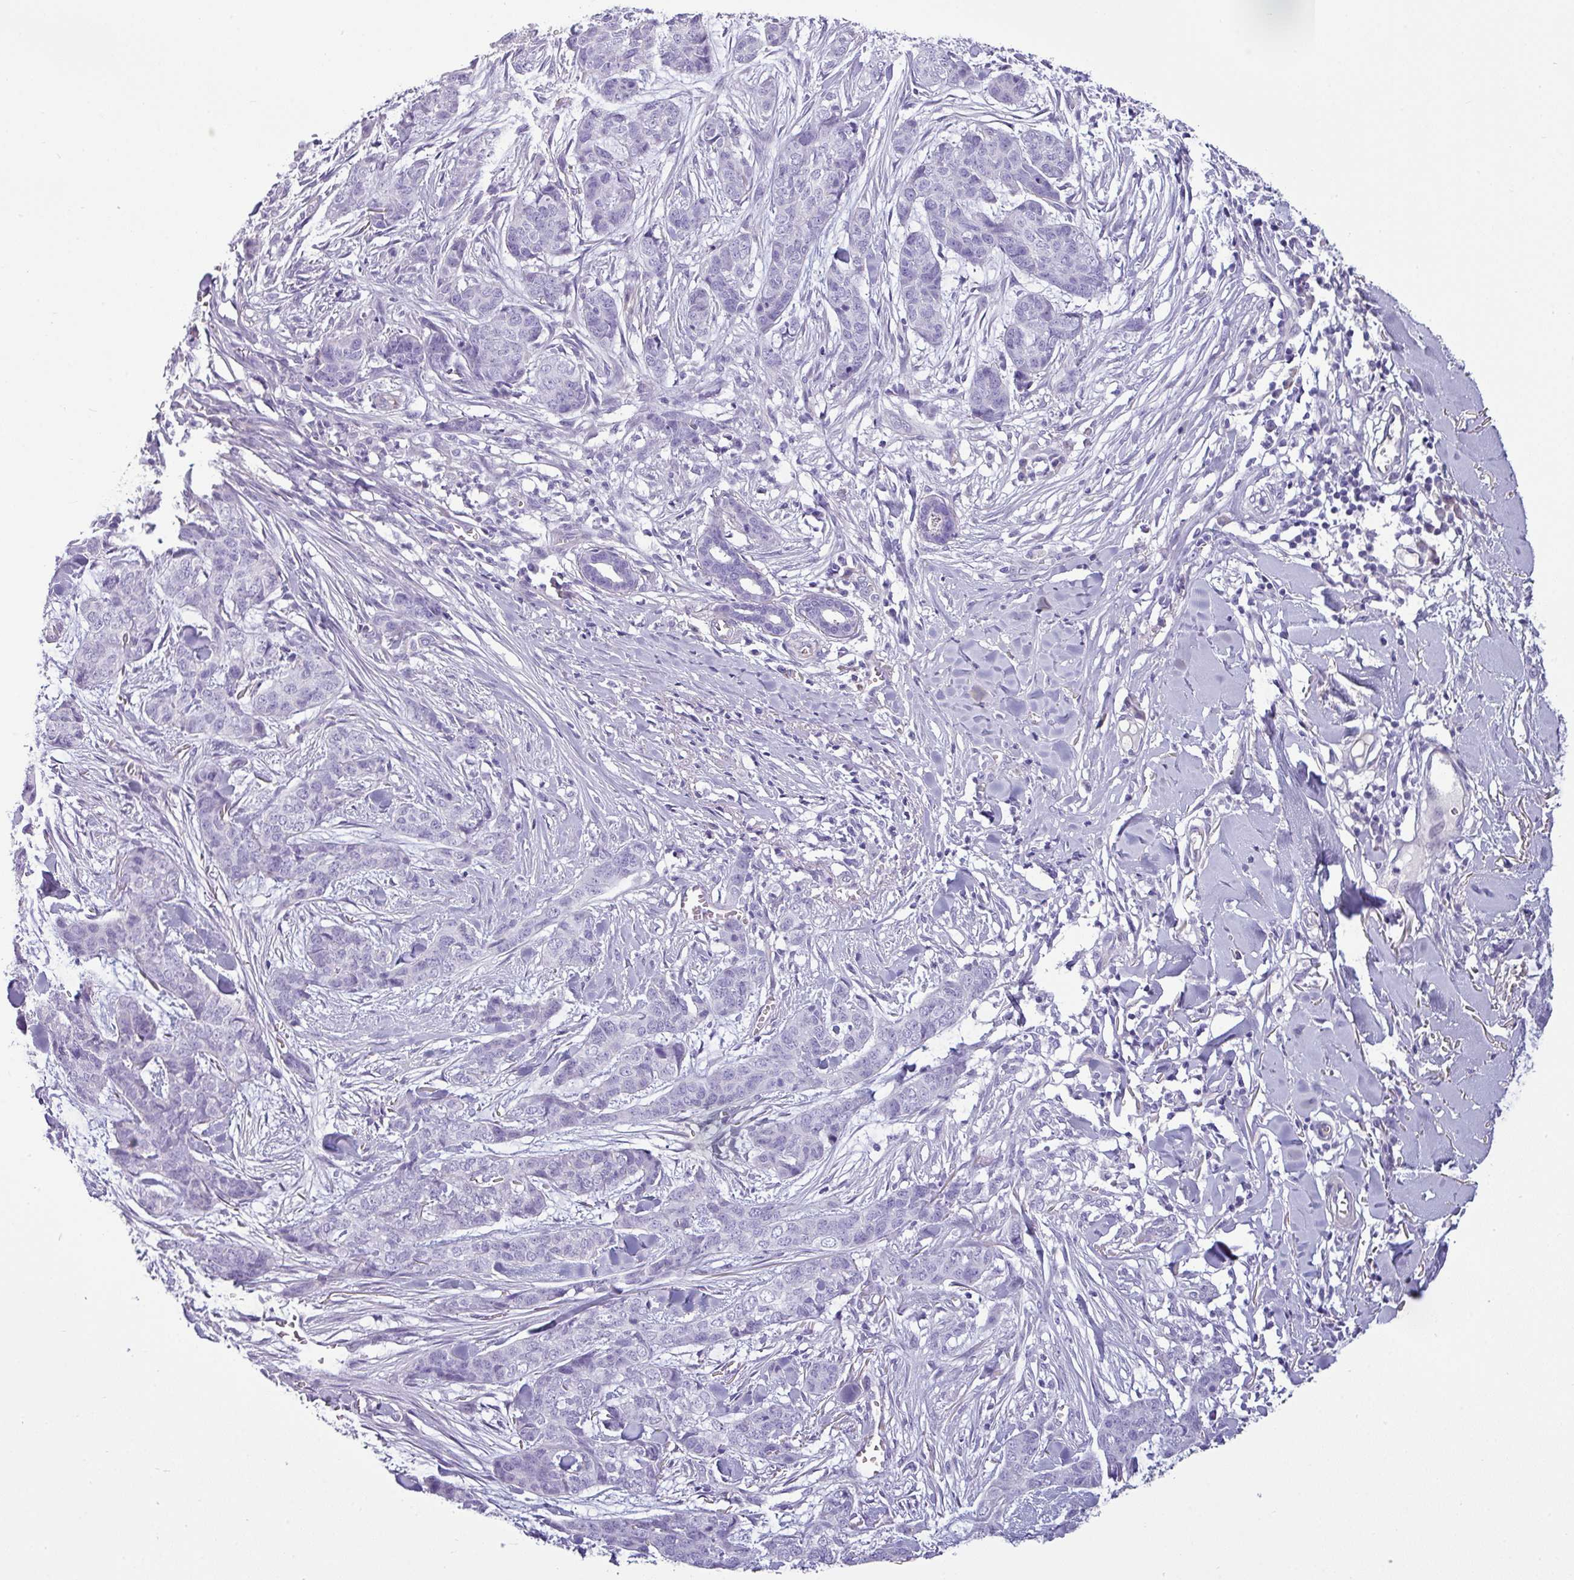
{"staining": {"intensity": "negative", "quantity": "none", "location": "none"}, "tissue": "skin cancer", "cell_type": "Tumor cells", "image_type": "cancer", "snomed": [{"axis": "morphology", "description": "Basal cell carcinoma"}, {"axis": "topography", "description": "Skin"}], "caption": "Tumor cells are negative for brown protein staining in skin cancer. Brightfield microscopy of immunohistochemistry stained with DAB (brown) and hematoxylin (blue), captured at high magnification.", "gene": "VCX2", "patient": {"sex": "female", "age": 64}}